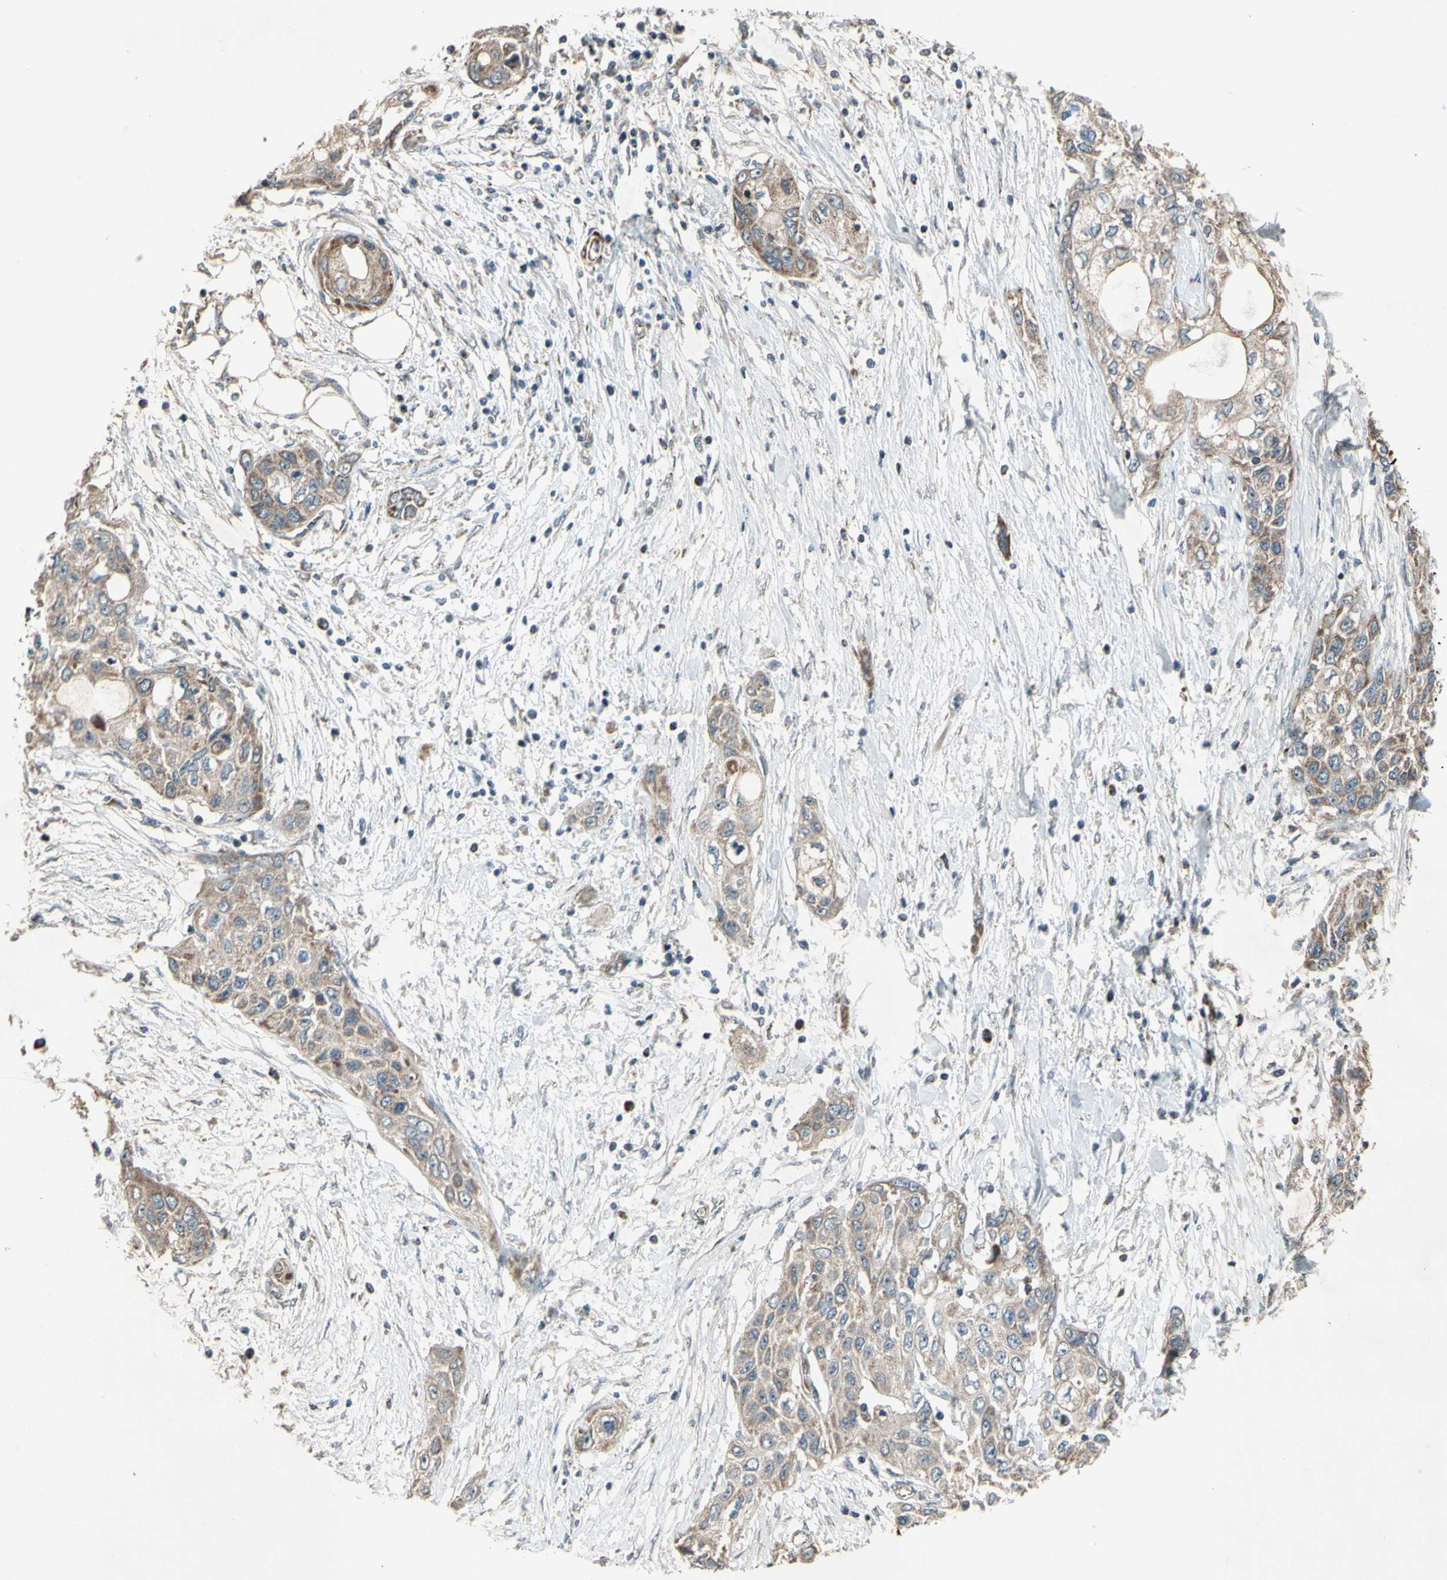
{"staining": {"intensity": "moderate", "quantity": ">75%", "location": "cytoplasmic/membranous"}, "tissue": "pancreatic cancer", "cell_type": "Tumor cells", "image_type": "cancer", "snomed": [{"axis": "morphology", "description": "Adenocarcinoma, NOS"}, {"axis": "topography", "description": "Pancreas"}], "caption": "Tumor cells display moderate cytoplasmic/membranous staining in about >75% of cells in pancreatic cancer.", "gene": "ACOT8", "patient": {"sex": "female", "age": 70}}